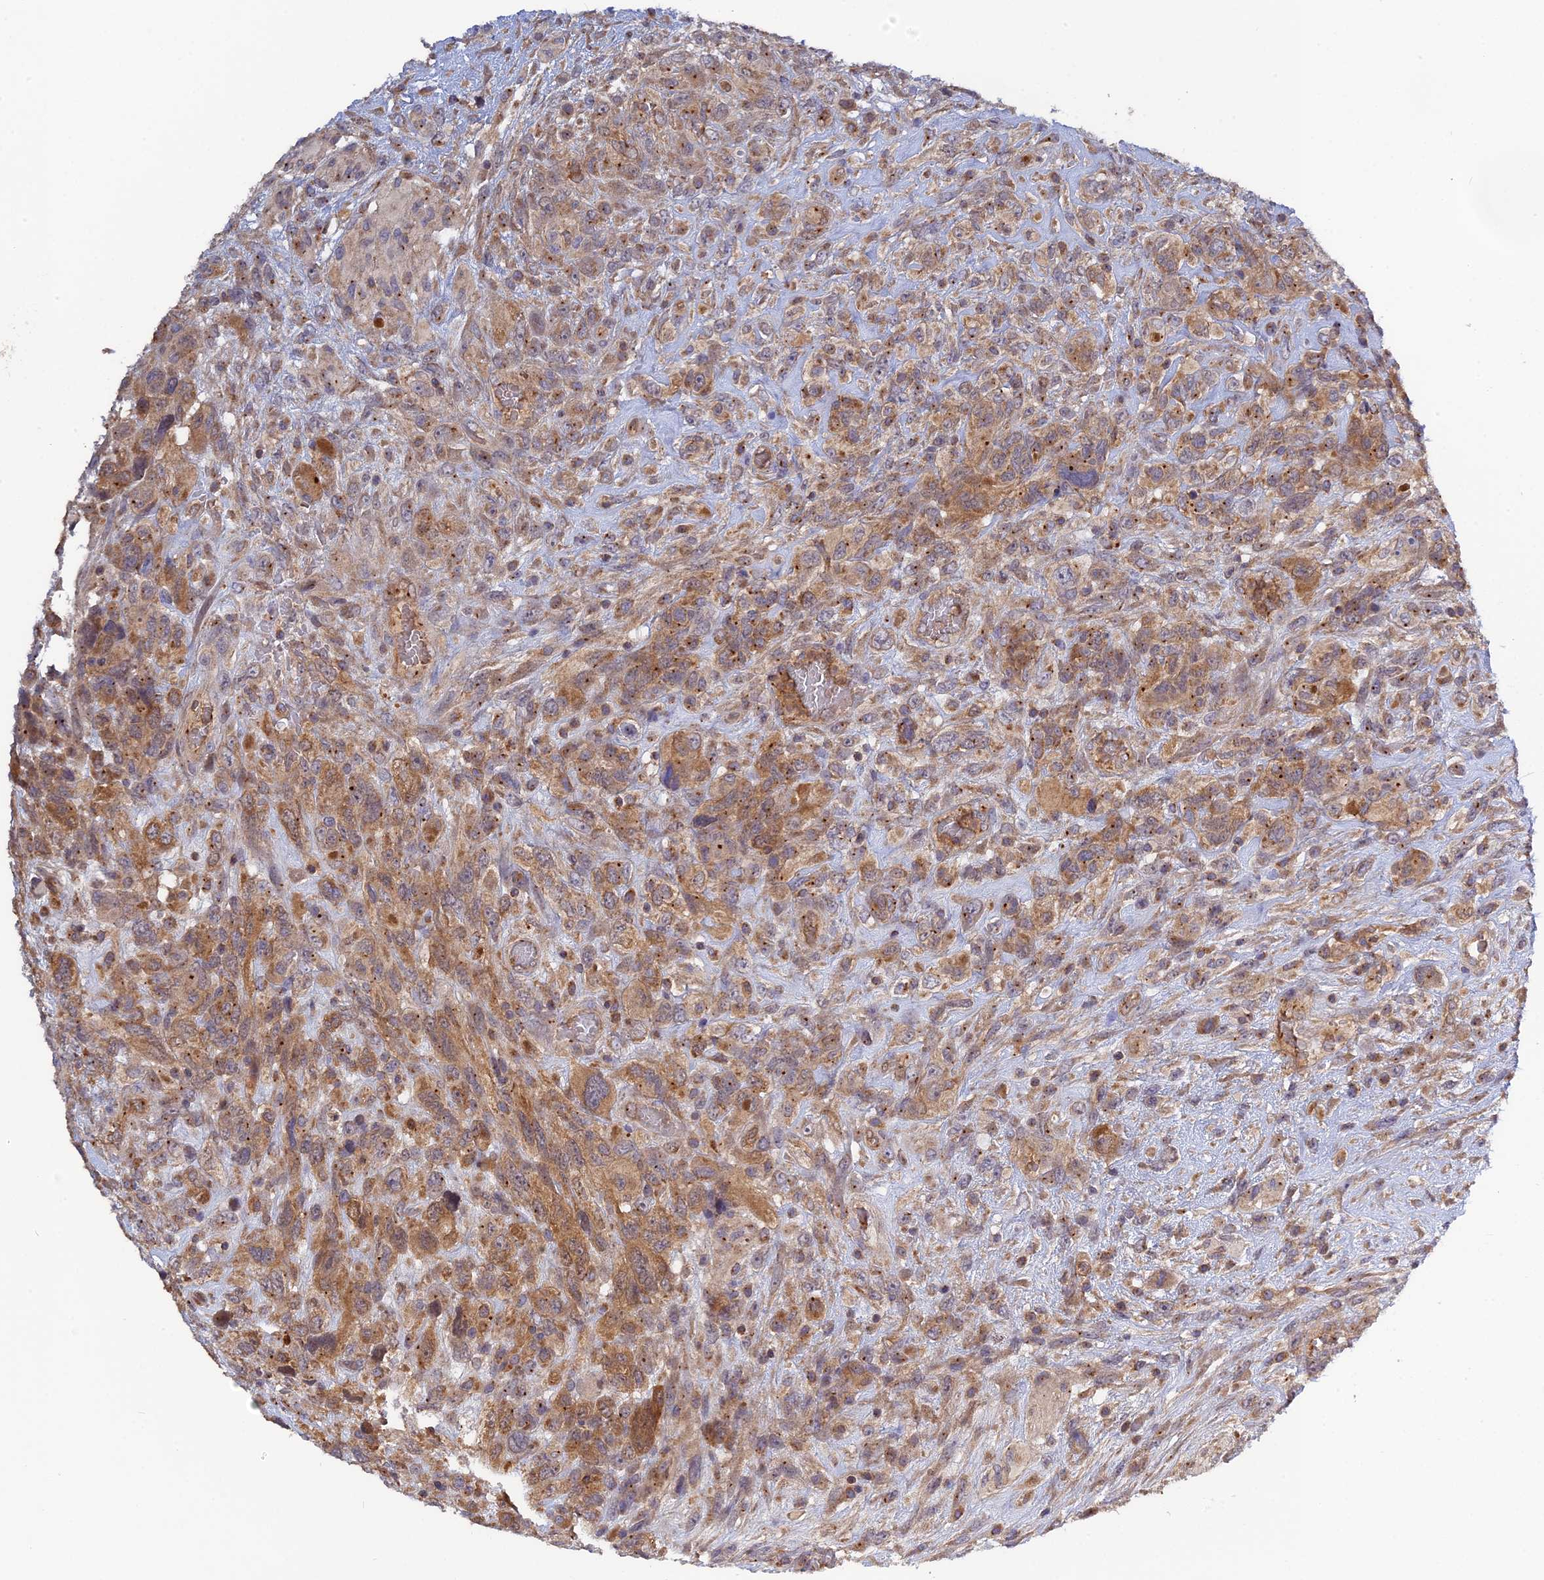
{"staining": {"intensity": "moderate", "quantity": ">75%", "location": "cytoplasmic/membranous"}, "tissue": "glioma", "cell_type": "Tumor cells", "image_type": "cancer", "snomed": [{"axis": "morphology", "description": "Glioma, malignant, High grade"}, {"axis": "topography", "description": "Brain"}], "caption": "Glioma tissue shows moderate cytoplasmic/membranous staining in approximately >75% of tumor cells, visualized by immunohistochemistry.", "gene": "RPIA", "patient": {"sex": "male", "age": 61}}